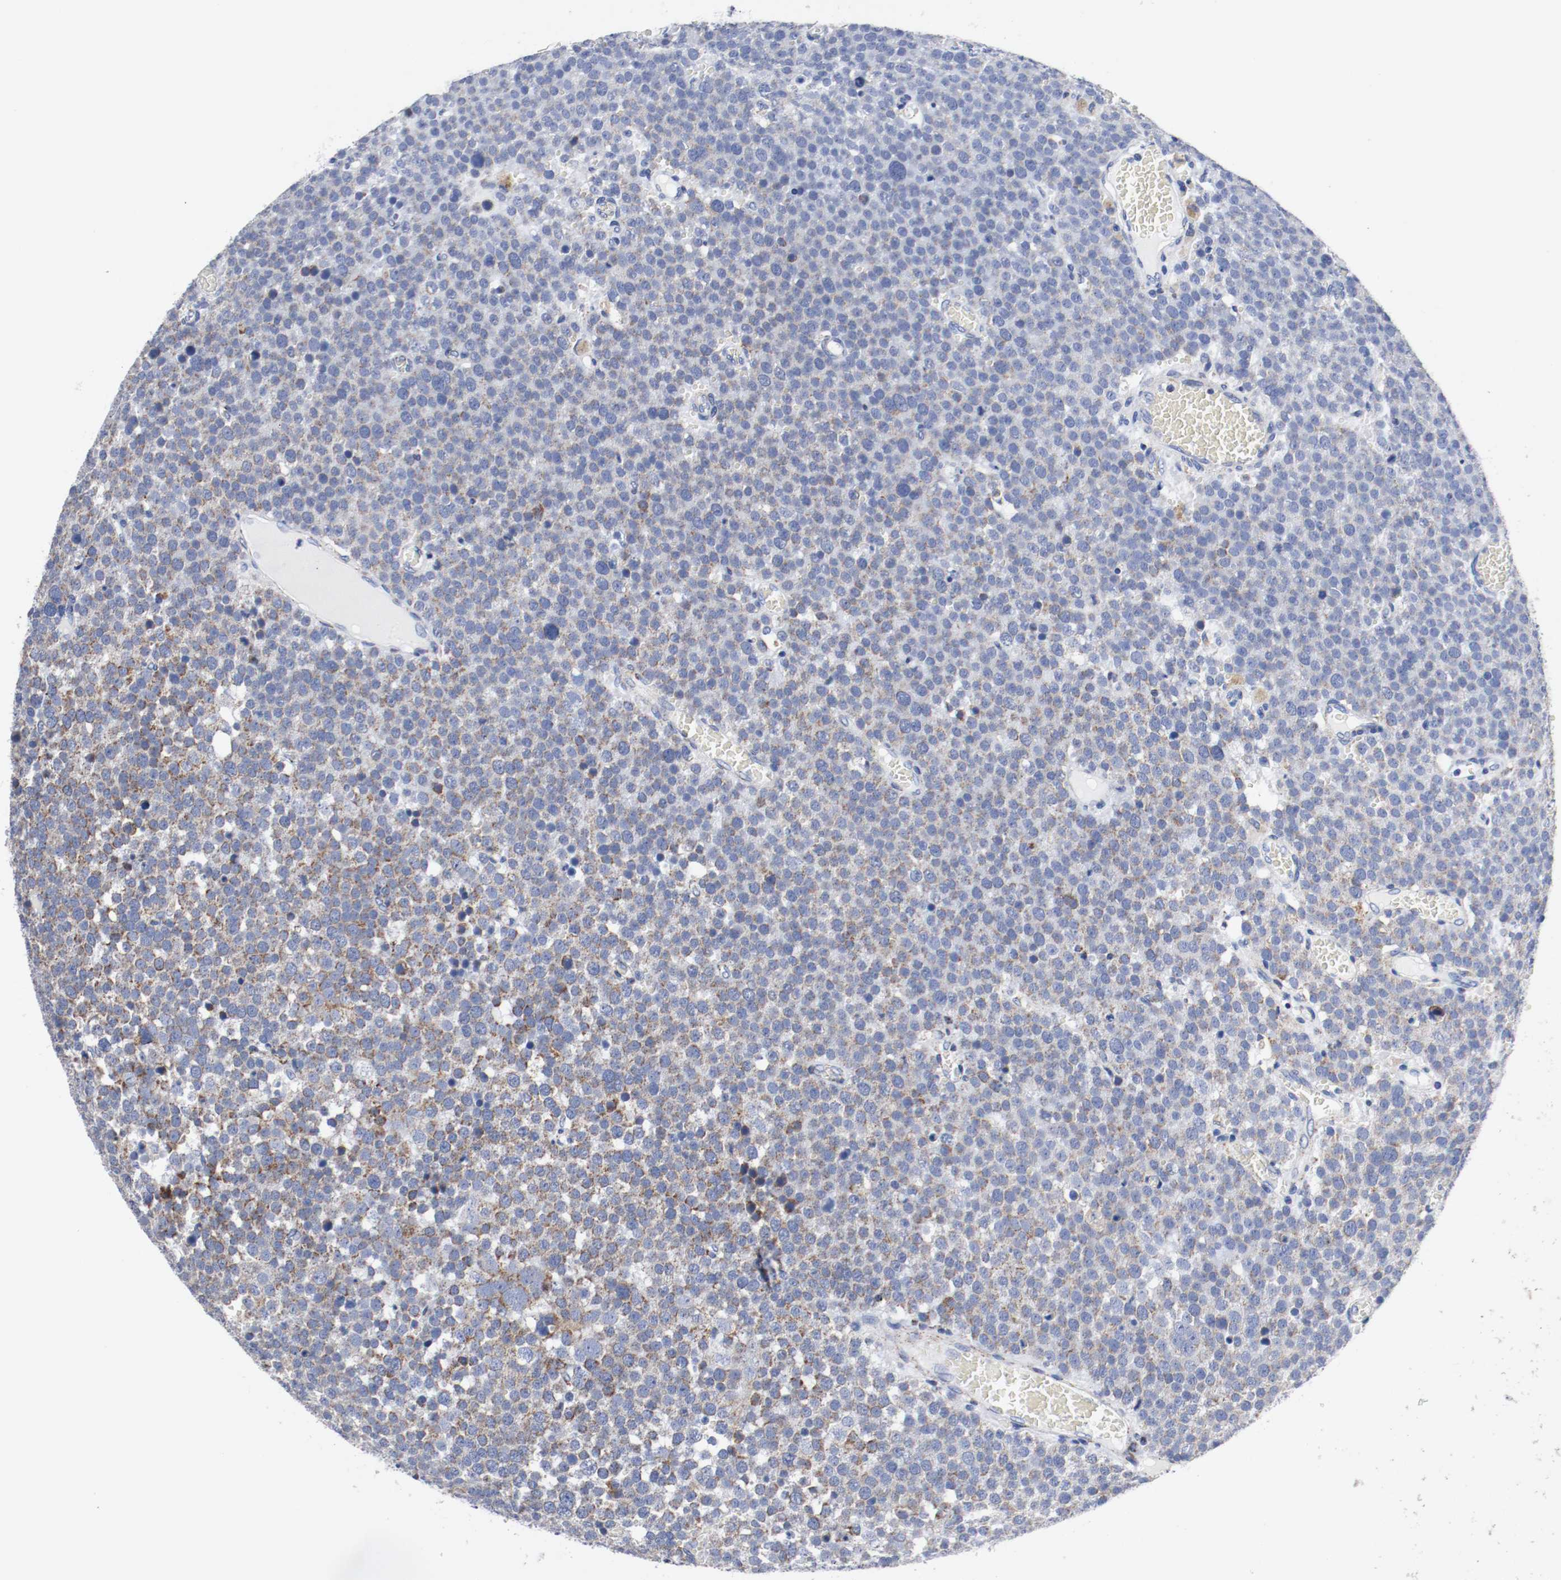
{"staining": {"intensity": "weak", "quantity": "25%-75%", "location": "cytoplasmic/membranous"}, "tissue": "testis cancer", "cell_type": "Tumor cells", "image_type": "cancer", "snomed": [{"axis": "morphology", "description": "Seminoma, NOS"}, {"axis": "topography", "description": "Testis"}], "caption": "Weak cytoplasmic/membranous protein staining is appreciated in approximately 25%-75% of tumor cells in testis cancer (seminoma).", "gene": "TUBD1", "patient": {"sex": "male", "age": 71}}